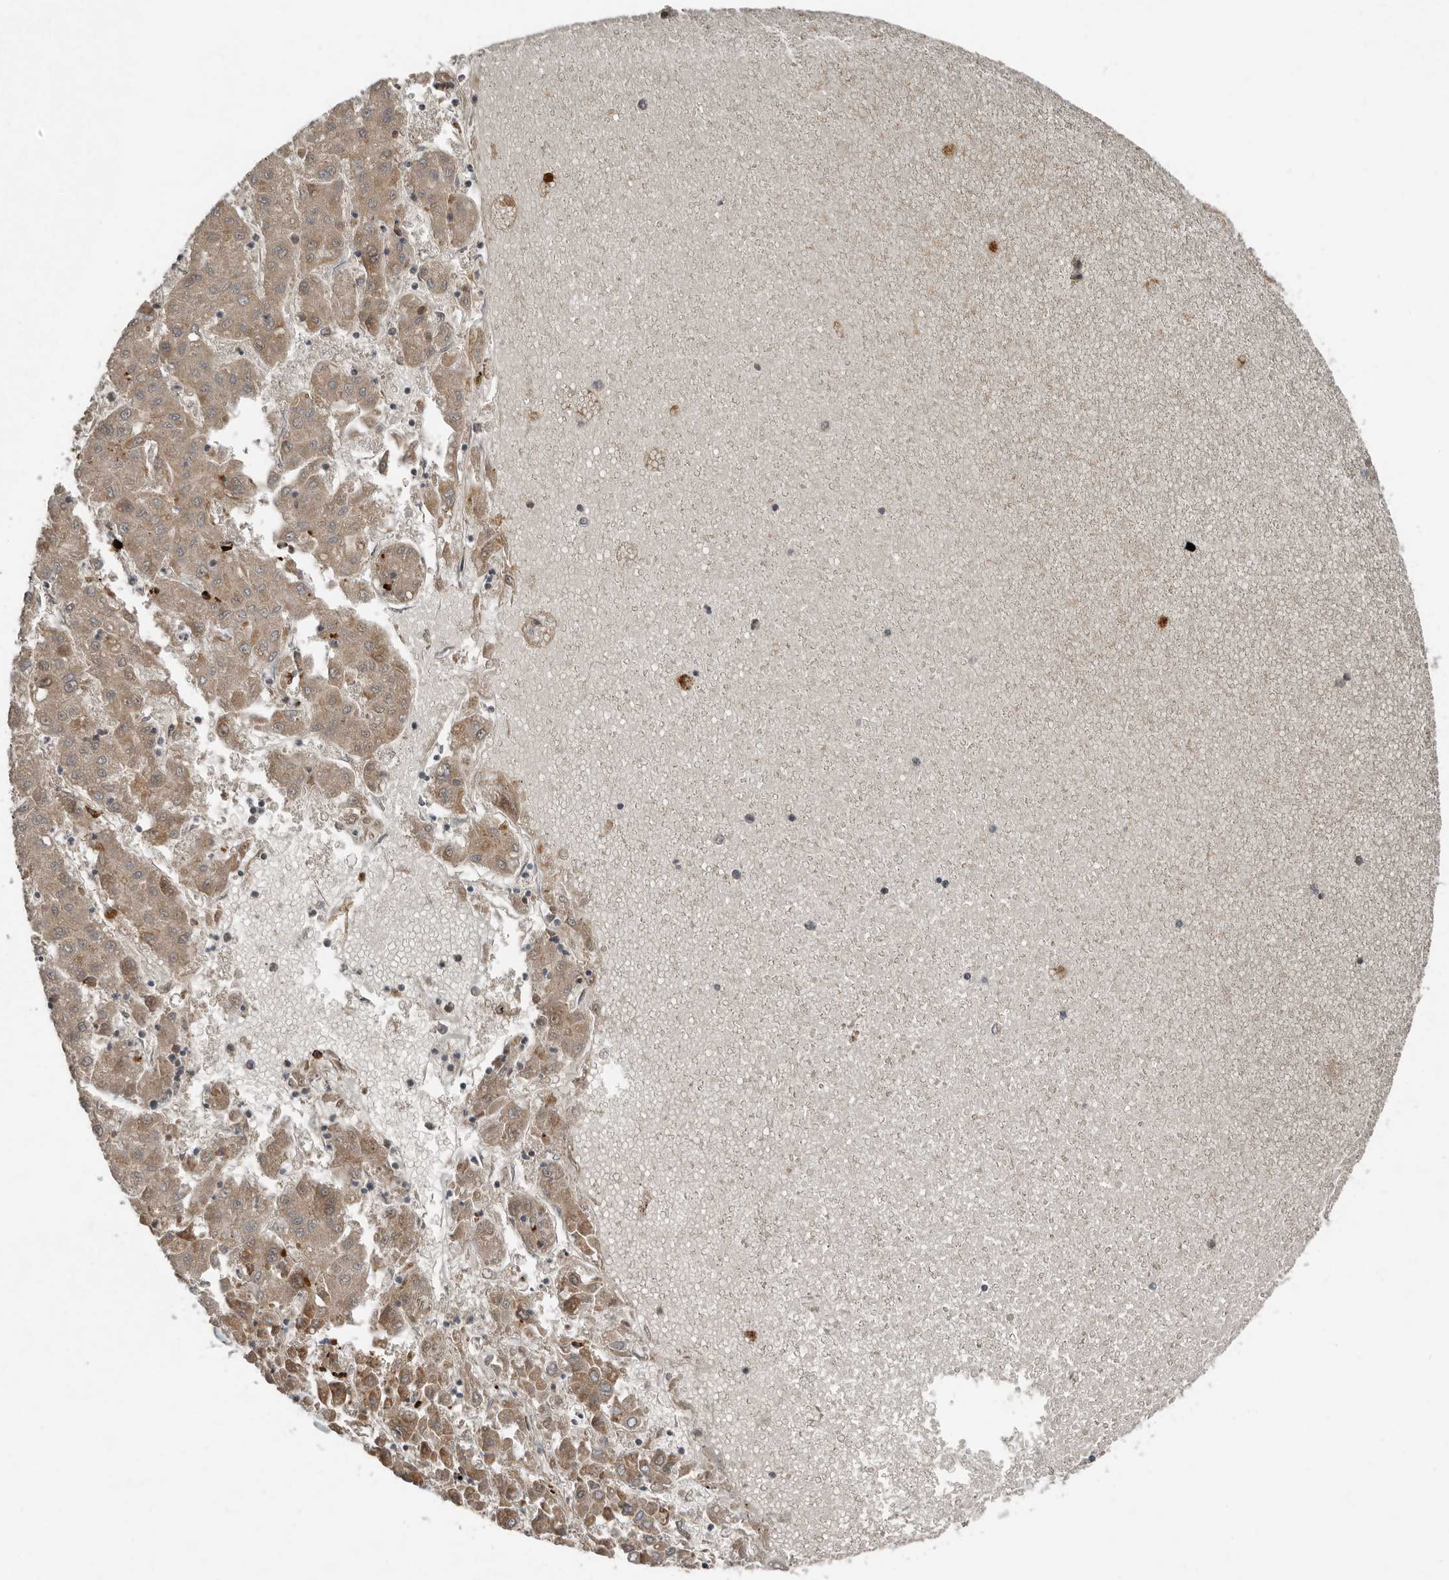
{"staining": {"intensity": "weak", "quantity": ">75%", "location": "cytoplasmic/membranous"}, "tissue": "liver cancer", "cell_type": "Tumor cells", "image_type": "cancer", "snomed": [{"axis": "morphology", "description": "Carcinoma, Hepatocellular, NOS"}, {"axis": "topography", "description": "Liver"}], "caption": "Protein expression analysis of human hepatocellular carcinoma (liver) reveals weak cytoplasmic/membranous positivity in approximately >75% of tumor cells.", "gene": "TEAD3", "patient": {"sex": "male", "age": 72}}